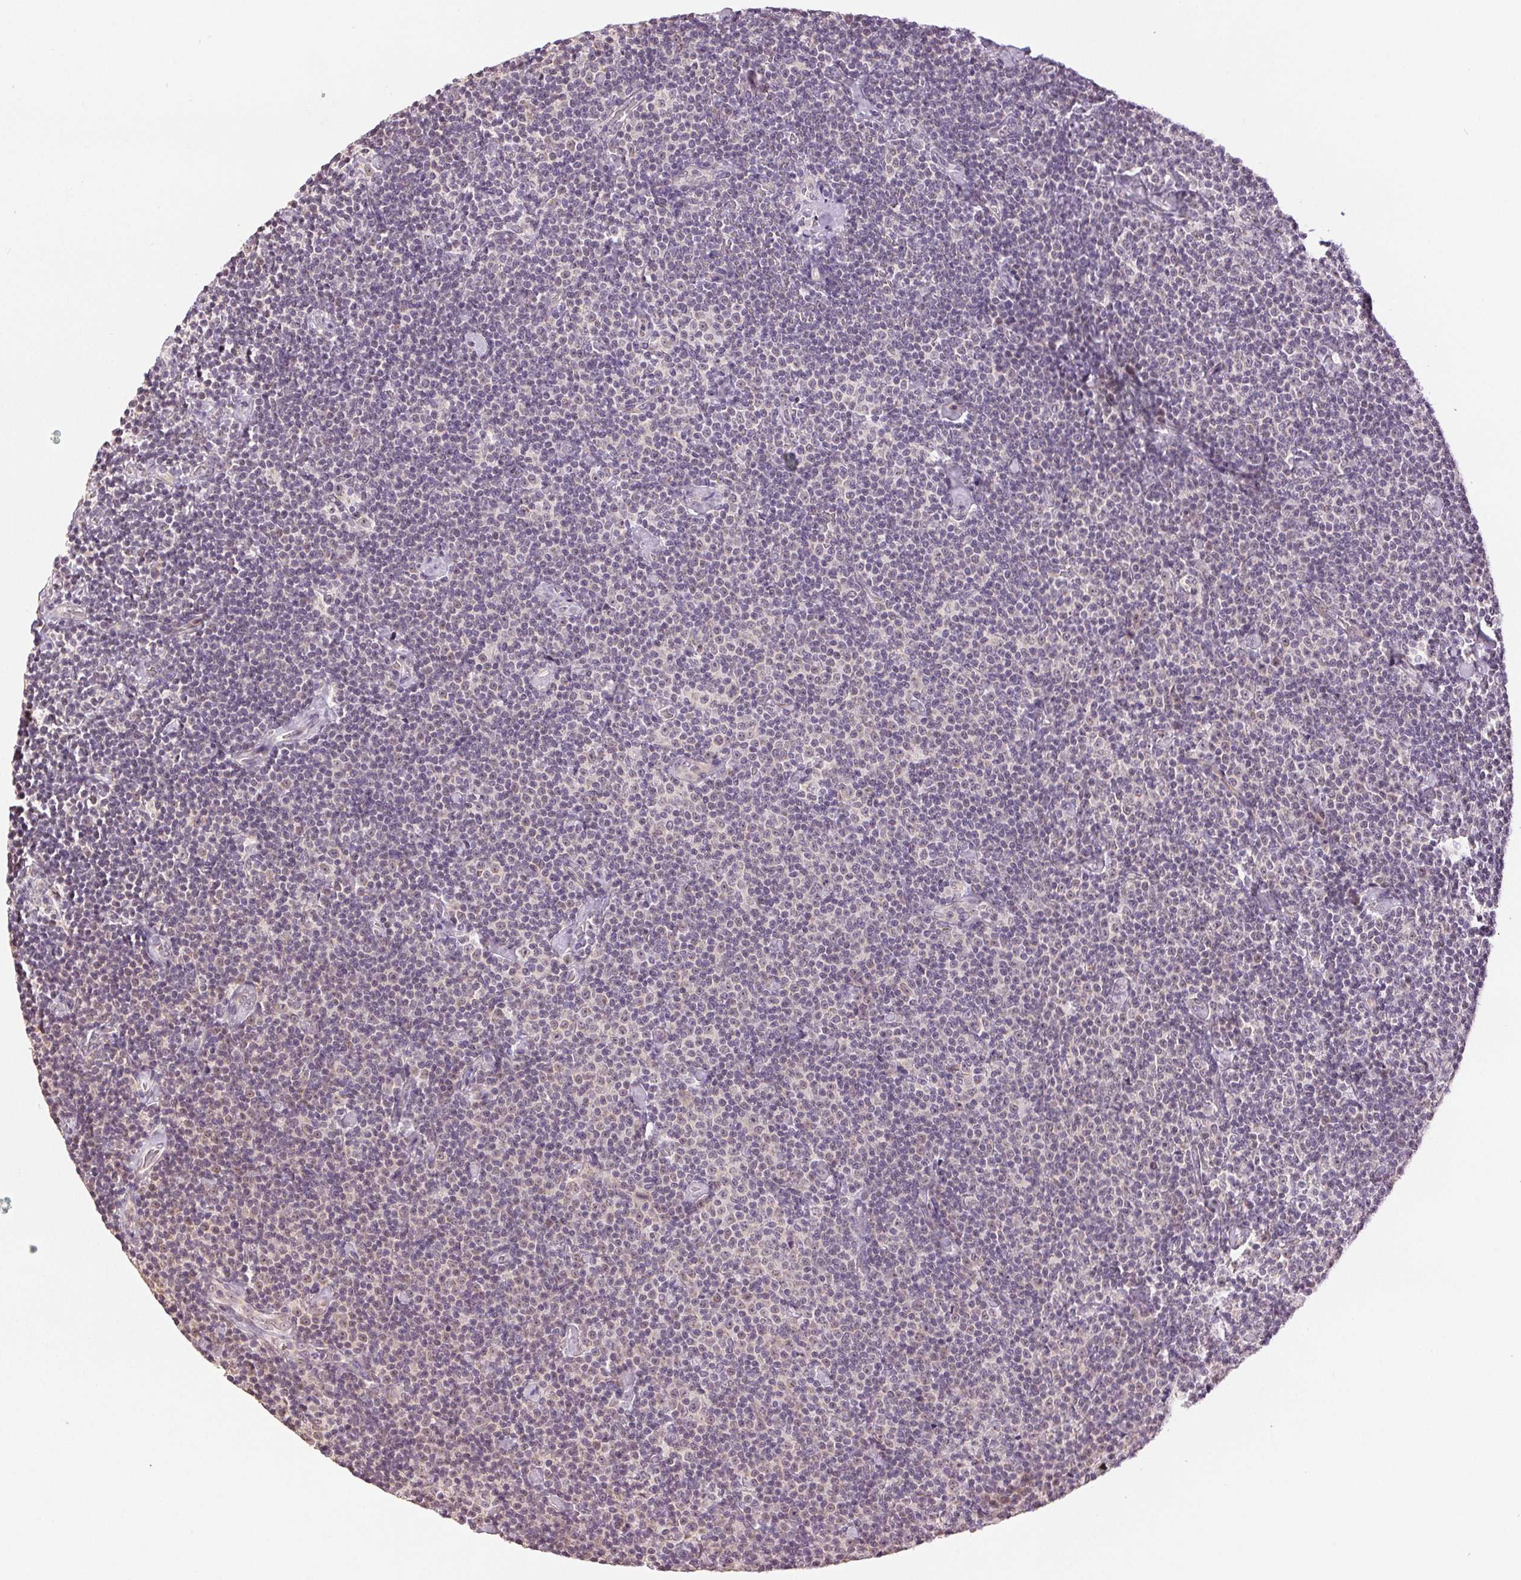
{"staining": {"intensity": "negative", "quantity": "none", "location": "none"}, "tissue": "lymphoma", "cell_type": "Tumor cells", "image_type": "cancer", "snomed": [{"axis": "morphology", "description": "Malignant lymphoma, non-Hodgkin's type, Low grade"}, {"axis": "topography", "description": "Lymph node"}], "caption": "Tumor cells are negative for protein expression in human malignant lymphoma, non-Hodgkin's type (low-grade). Brightfield microscopy of IHC stained with DAB (3,3'-diaminobenzidine) (brown) and hematoxylin (blue), captured at high magnification.", "gene": "PLCB1", "patient": {"sex": "male", "age": 81}}